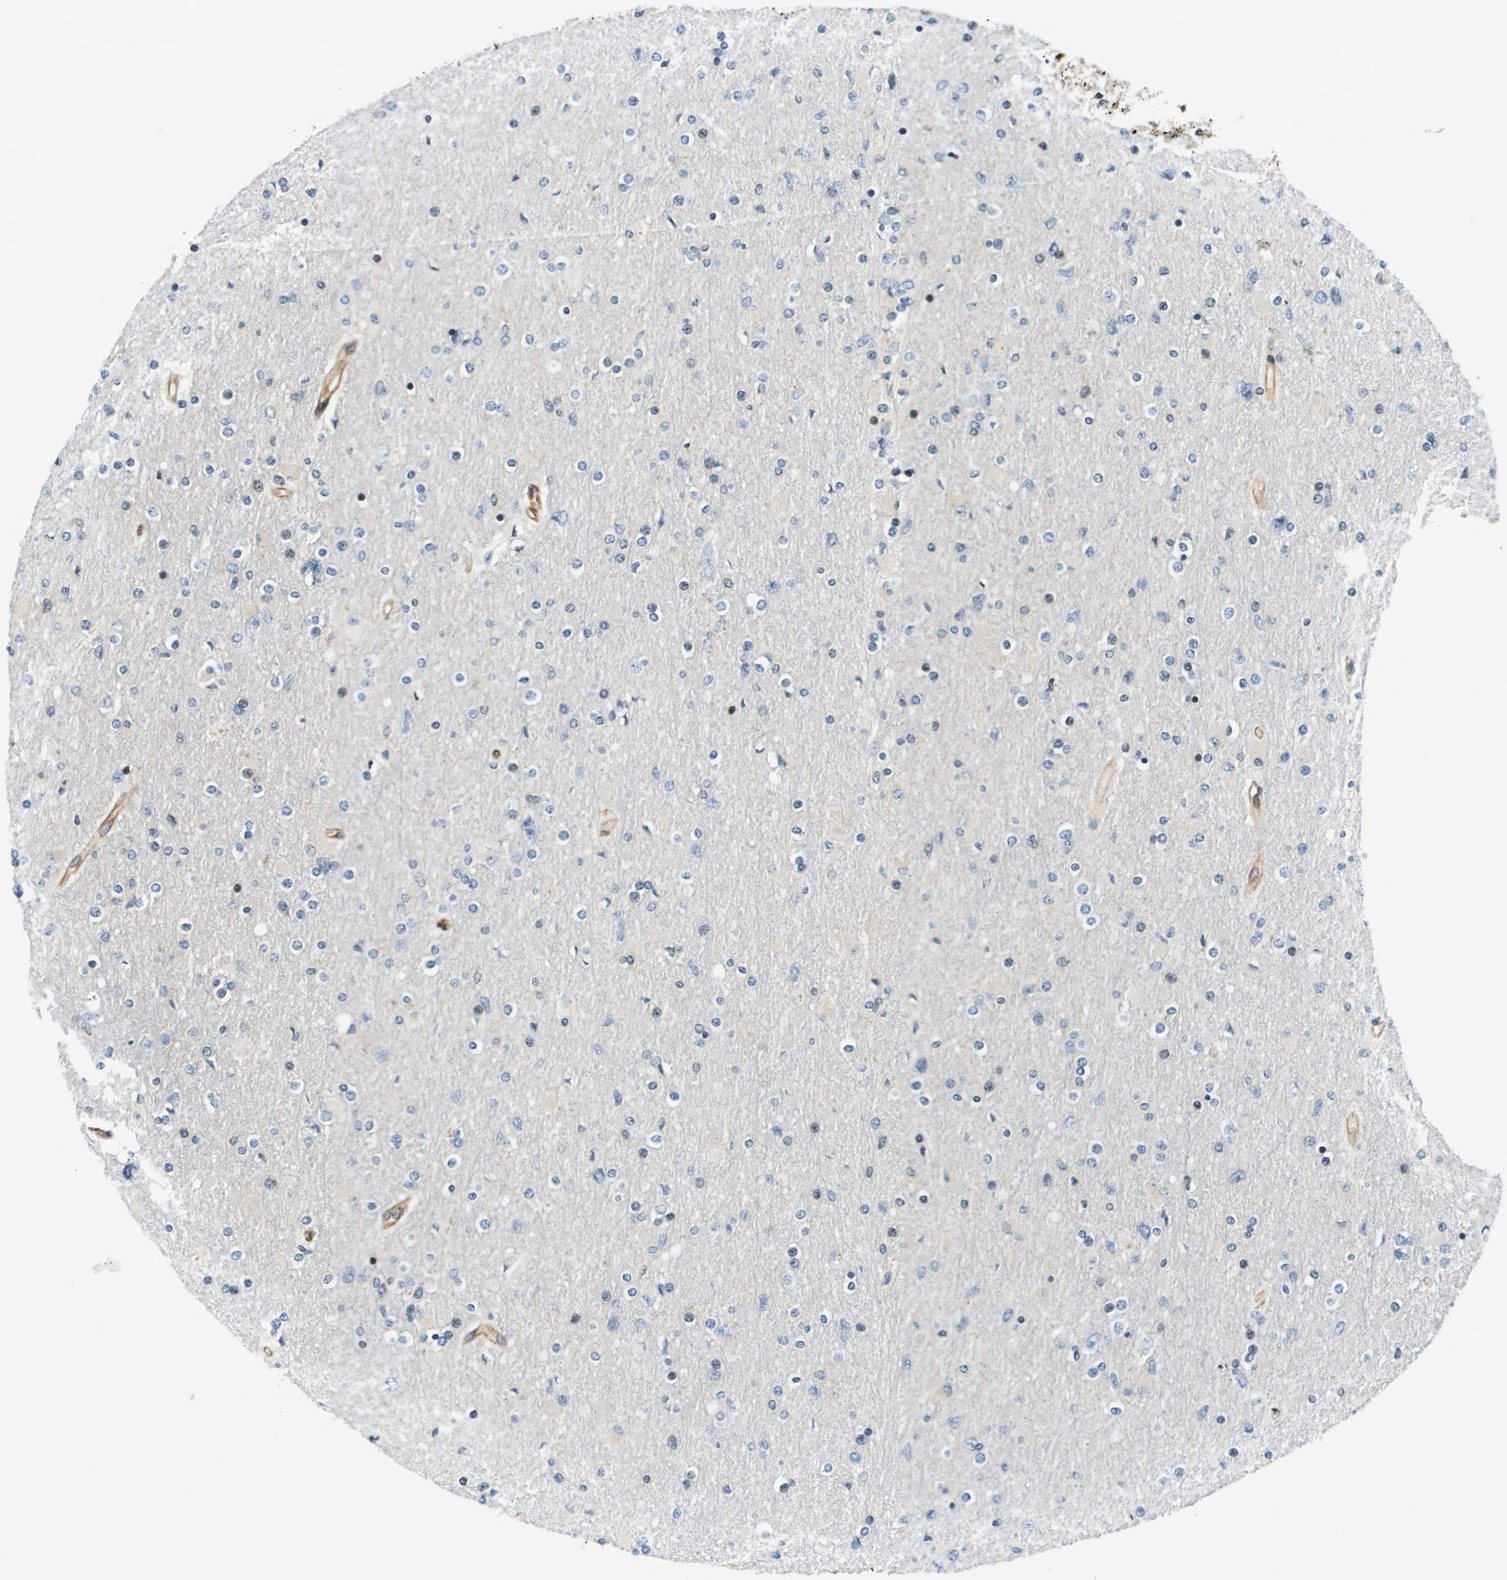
{"staining": {"intensity": "negative", "quantity": "none", "location": "none"}, "tissue": "glioma", "cell_type": "Tumor cells", "image_type": "cancer", "snomed": [{"axis": "morphology", "description": "Glioma, malignant, High grade"}, {"axis": "topography", "description": "Cerebral cortex"}], "caption": "Human glioma stained for a protein using IHC reveals no positivity in tumor cells.", "gene": "ESYT1", "patient": {"sex": "female", "age": 36}}